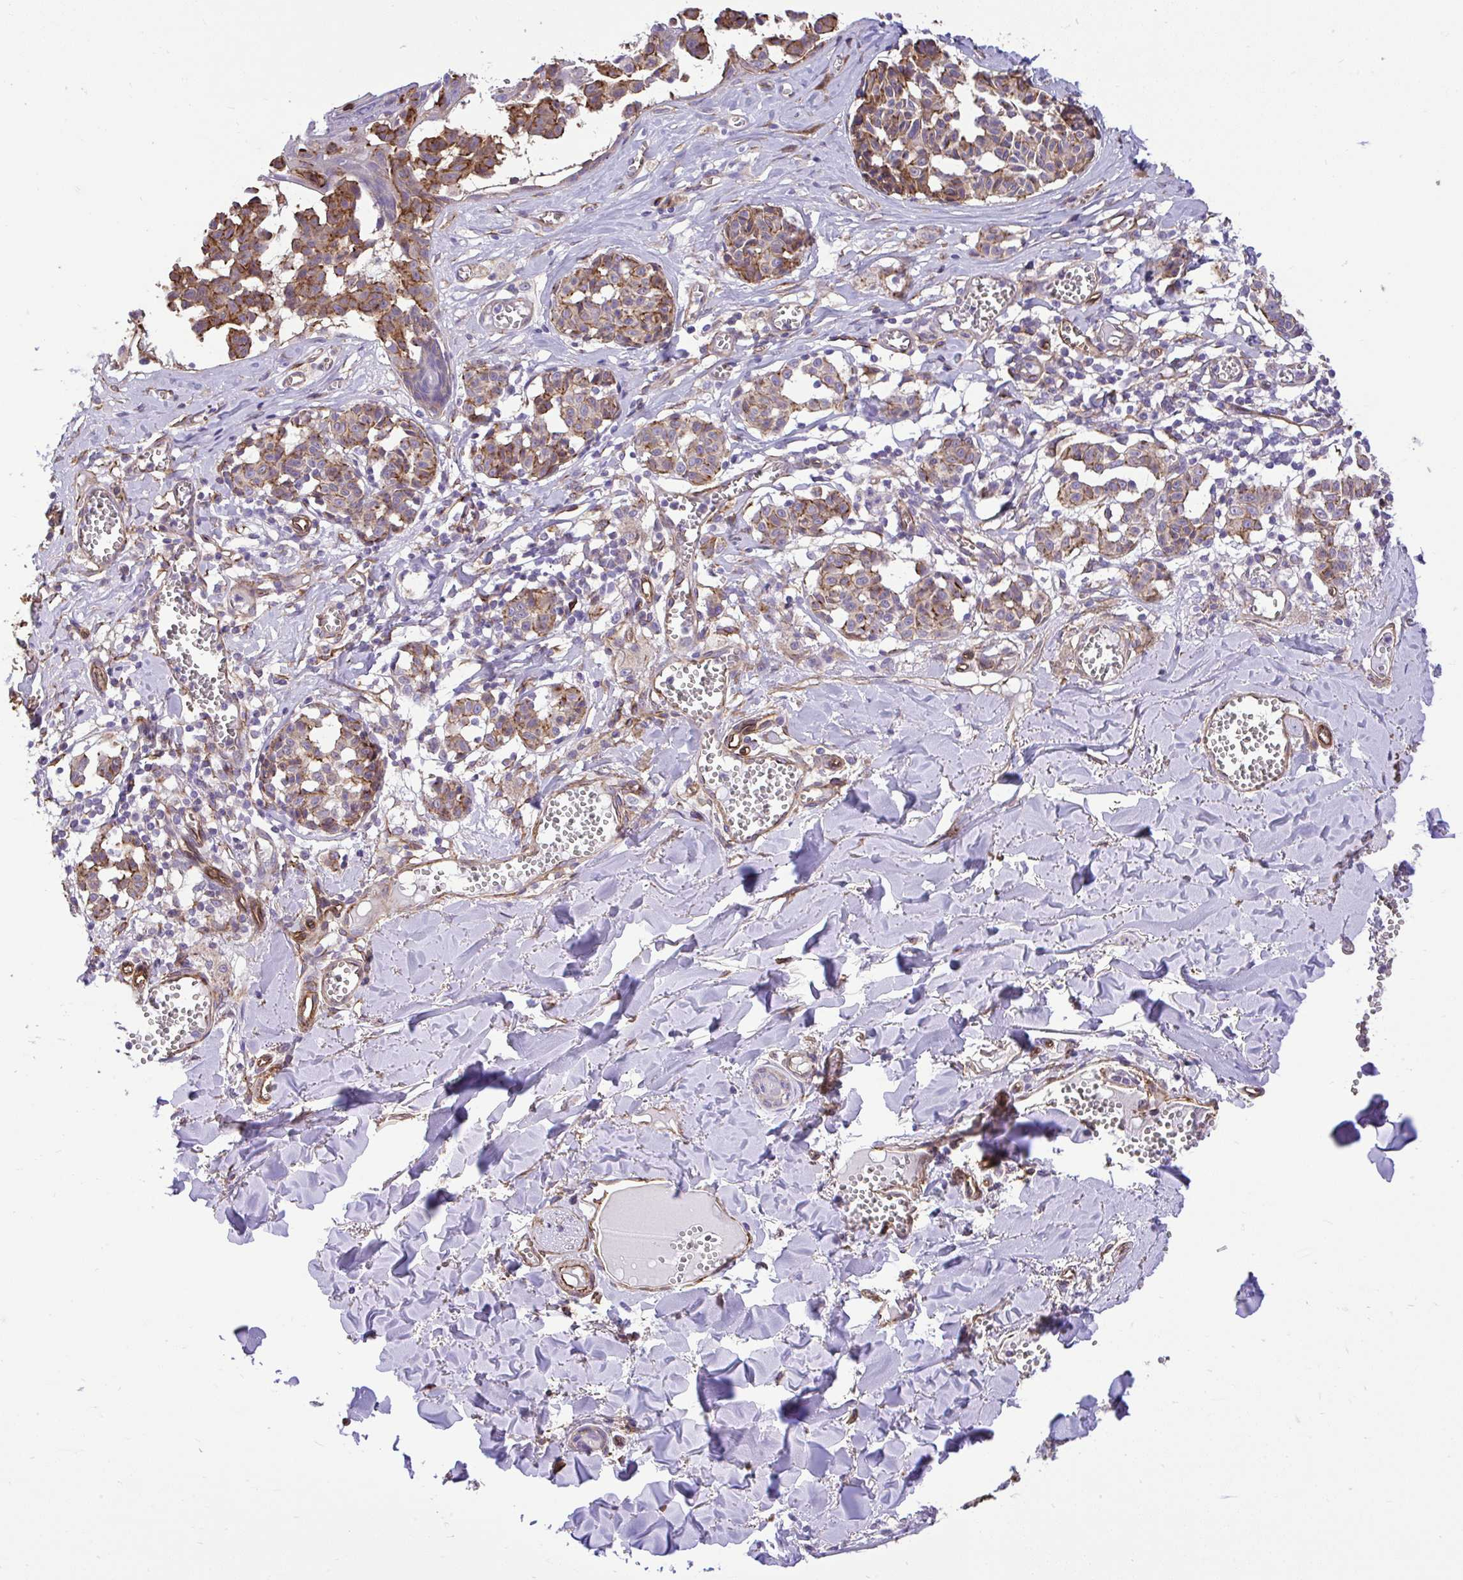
{"staining": {"intensity": "moderate", "quantity": ">75%", "location": "cytoplasmic/membranous"}, "tissue": "melanoma", "cell_type": "Tumor cells", "image_type": "cancer", "snomed": [{"axis": "morphology", "description": "Malignant melanoma, NOS"}, {"axis": "topography", "description": "Skin"}], "caption": "The image reveals immunohistochemical staining of melanoma. There is moderate cytoplasmic/membranous staining is present in about >75% of tumor cells.", "gene": "PTPRK", "patient": {"sex": "female", "age": 43}}